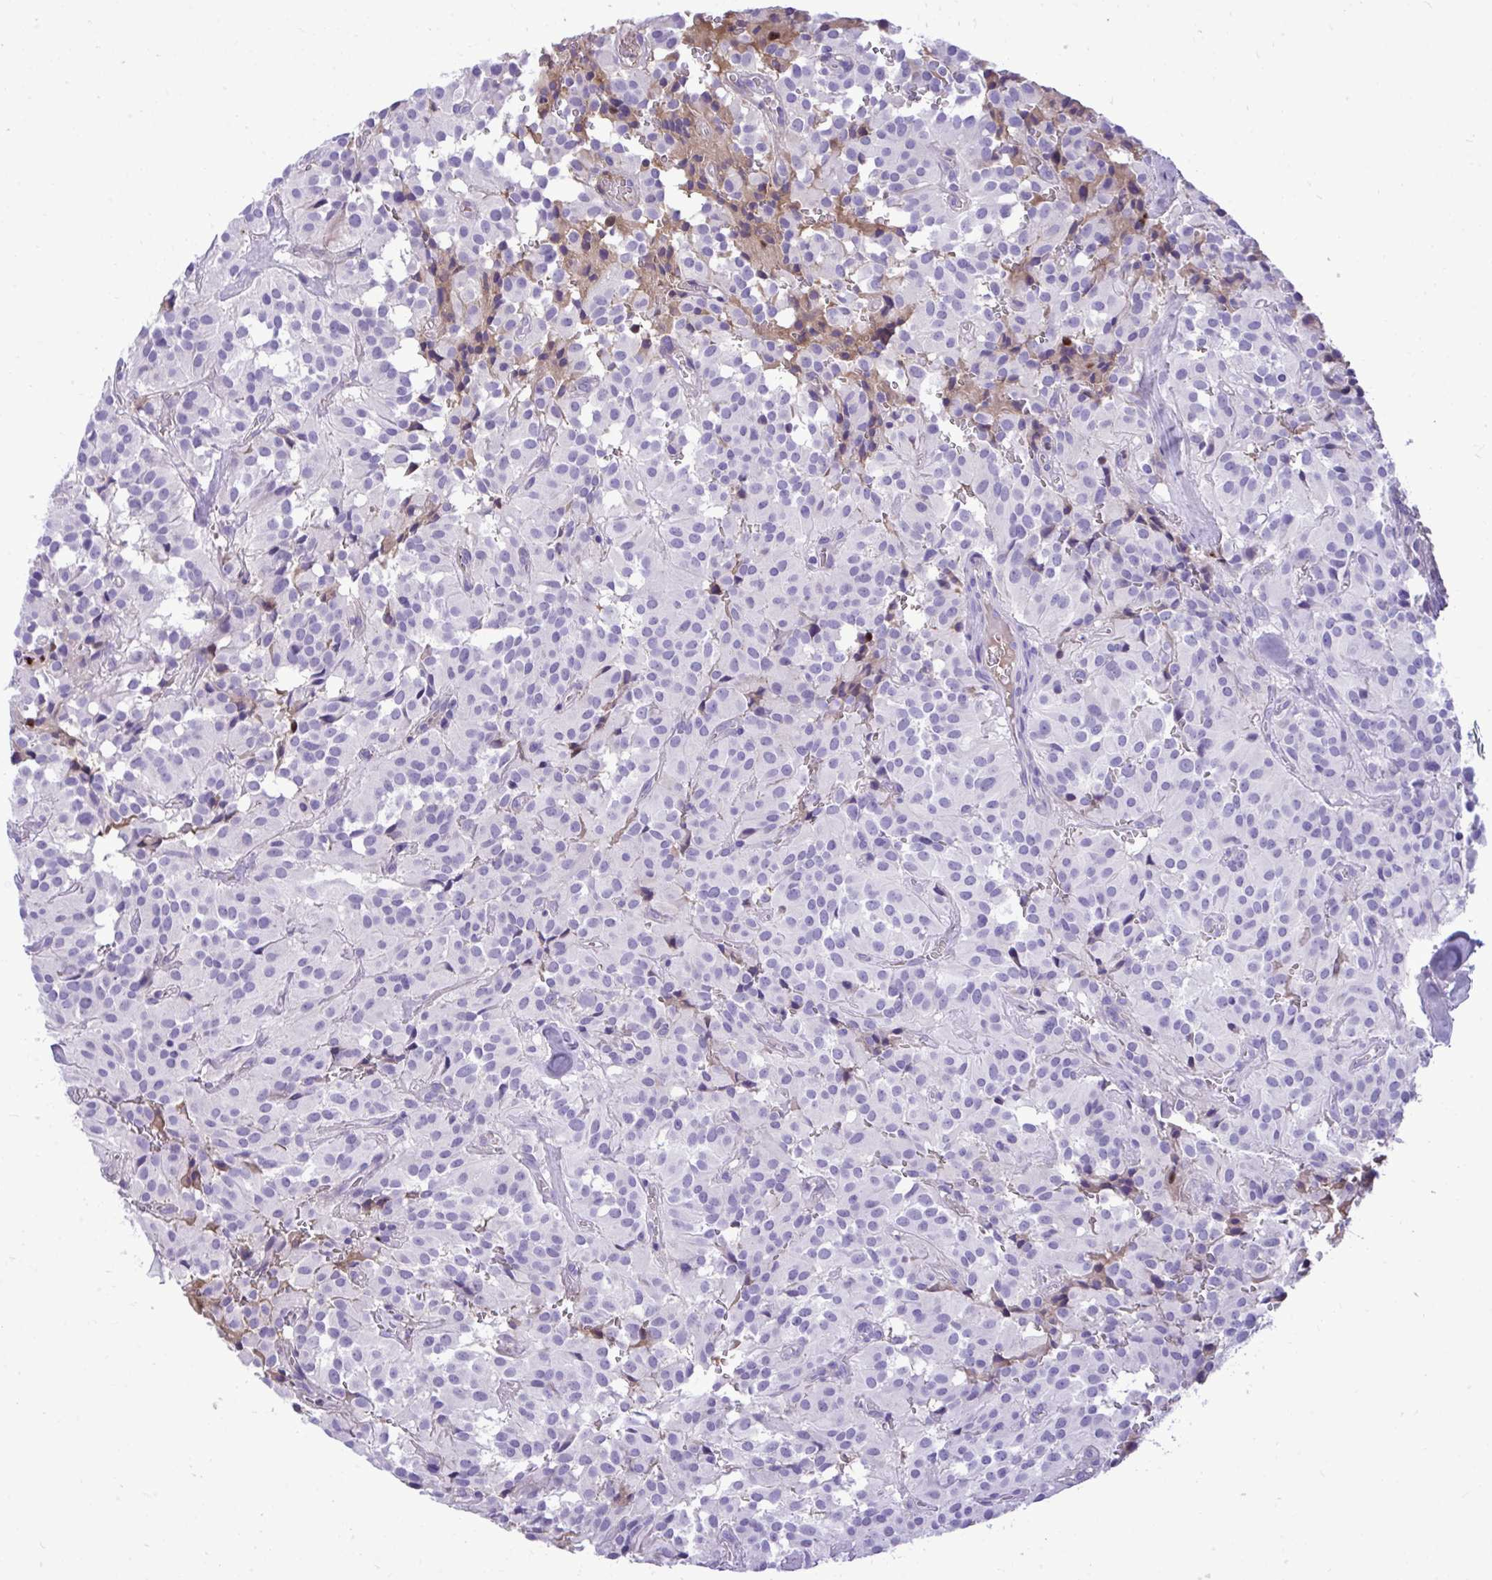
{"staining": {"intensity": "negative", "quantity": "none", "location": "none"}, "tissue": "glioma", "cell_type": "Tumor cells", "image_type": "cancer", "snomed": [{"axis": "morphology", "description": "Glioma, malignant, Low grade"}, {"axis": "topography", "description": "Brain"}], "caption": "This is an immunohistochemistry histopathology image of glioma. There is no staining in tumor cells.", "gene": "HRG", "patient": {"sex": "male", "age": 42}}